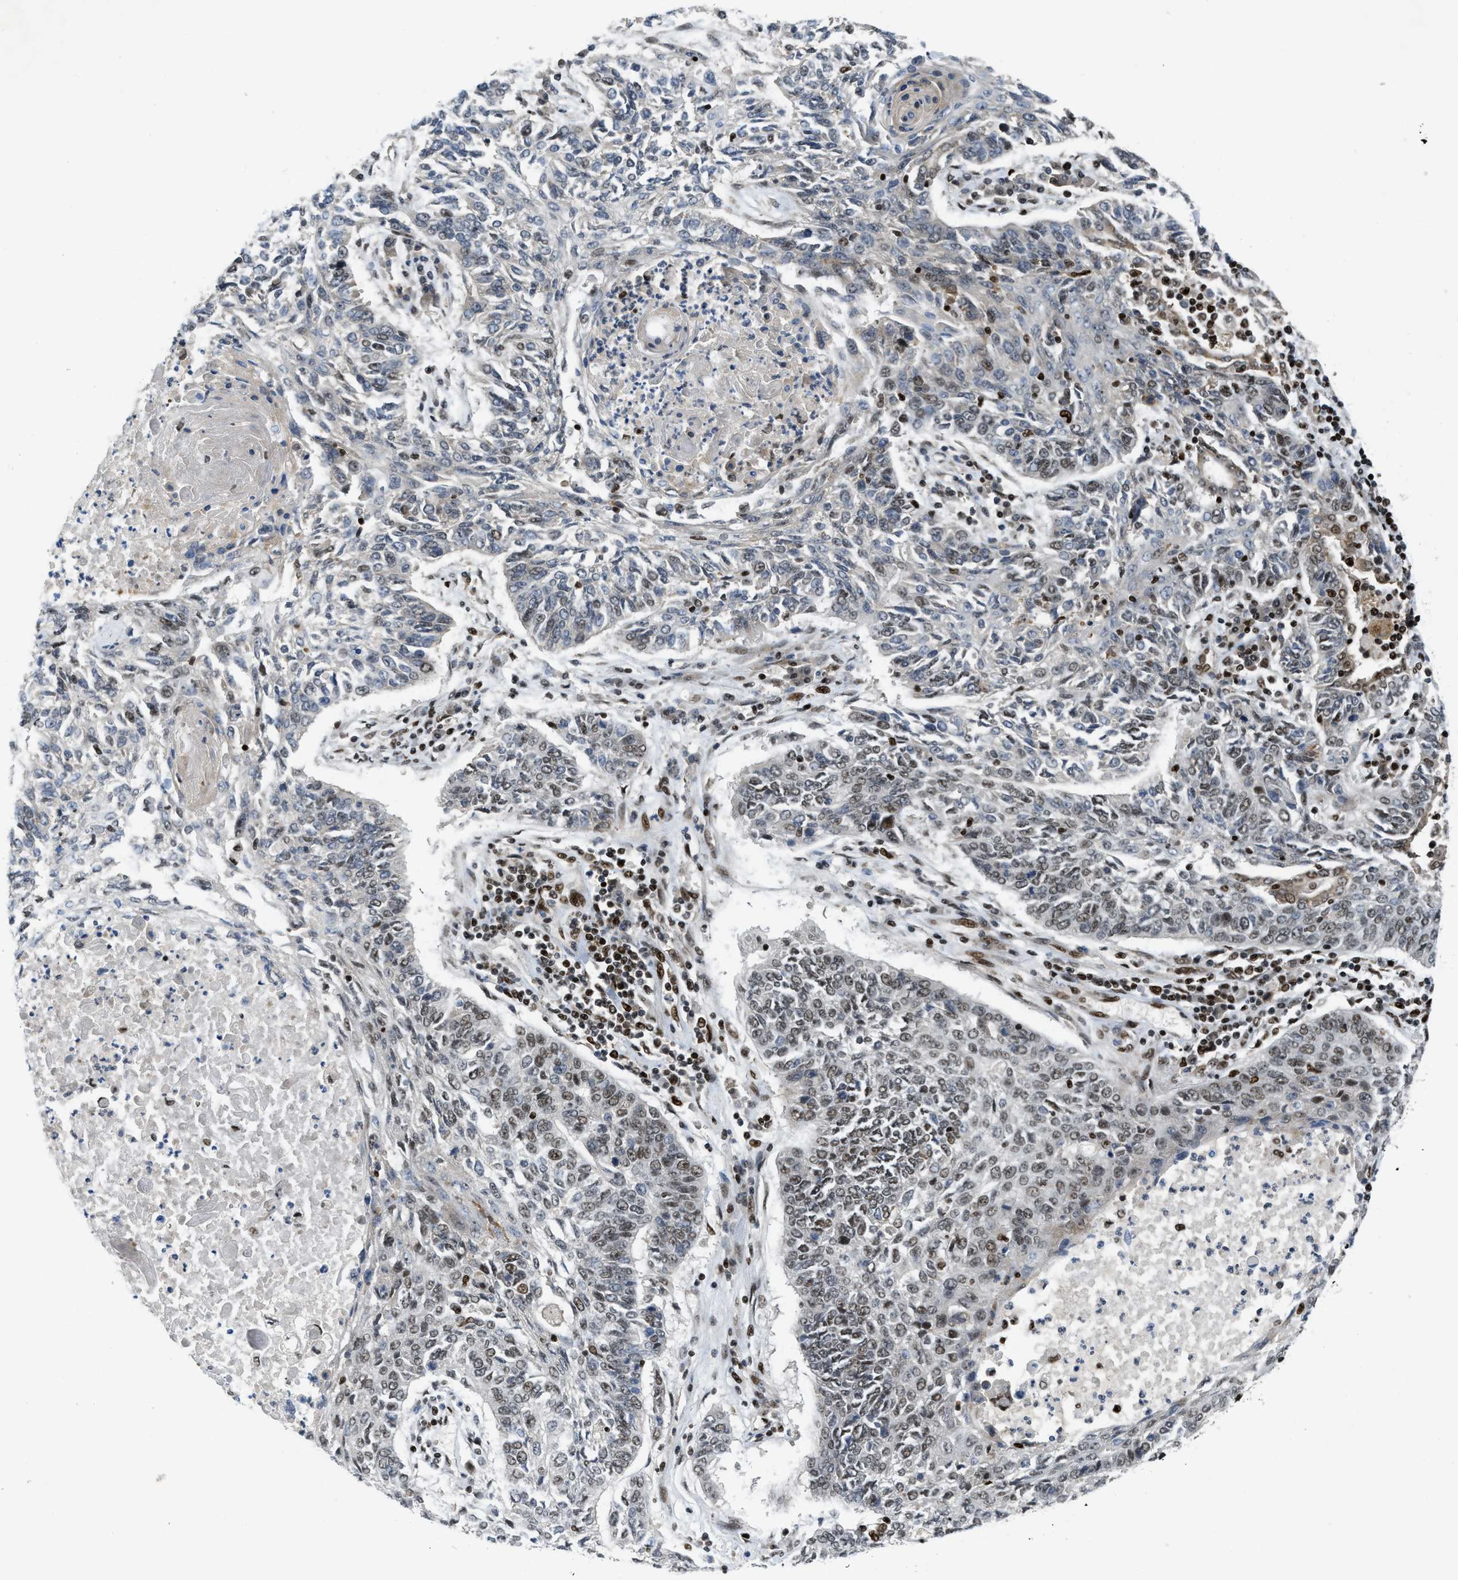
{"staining": {"intensity": "moderate", "quantity": "25%-75%", "location": "nuclear"}, "tissue": "lung cancer", "cell_type": "Tumor cells", "image_type": "cancer", "snomed": [{"axis": "morphology", "description": "Normal tissue, NOS"}, {"axis": "morphology", "description": "Squamous cell carcinoma, NOS"}, {"axis": "topography", "description": "Cartilage tissue"}, {"axis": "topography", "description": "Bronchus"}, {"axis": "topography", "description": "Lung"}], "caption": "Tumor cells show medium levels of moderate nuclear staining in about 25%-75% of cells in lung cancer.", "gene": "RFX5", "patient": {"sex": "female", "age": 49}}